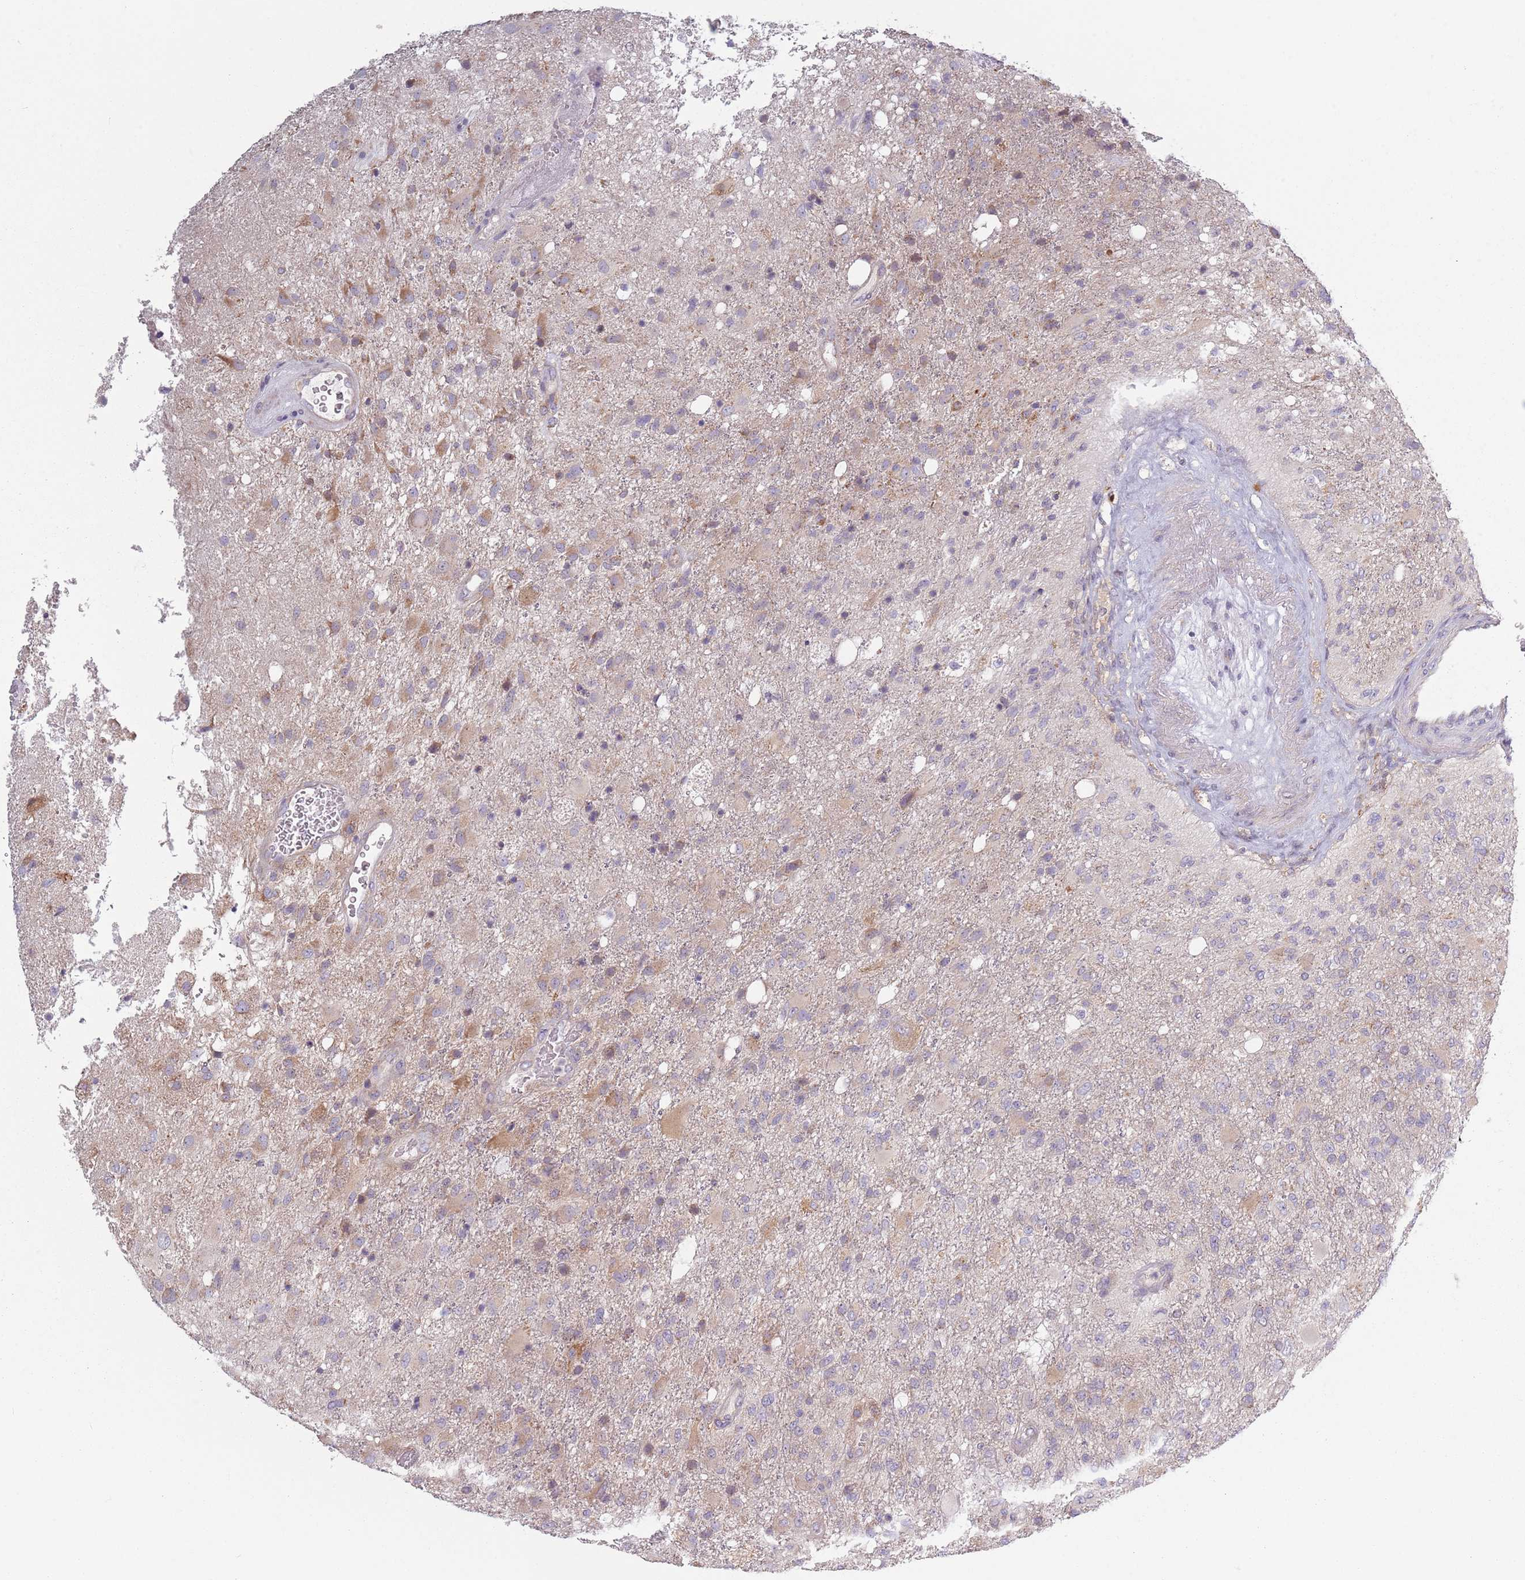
{"staining": {"intensity": "moderate", "quantity": "<25%", "location": "cytoplasmic/membranous"}, "tissue": "glioma", "cell_type": "Tumor cells", "image_type": "cancer", "snomed": [{"axis": "morphology", "description": "Glioma, malignant, High grade"}, {"axis": "topography", "description": "Brain"}], "caption": "Protein expression analysis of human glioma reveals moderate cytoplasmic/membranous positivity in about <25% of tumor cells.", "gene": "COQ5", "patient": {"sex": "female", "age": 74}}